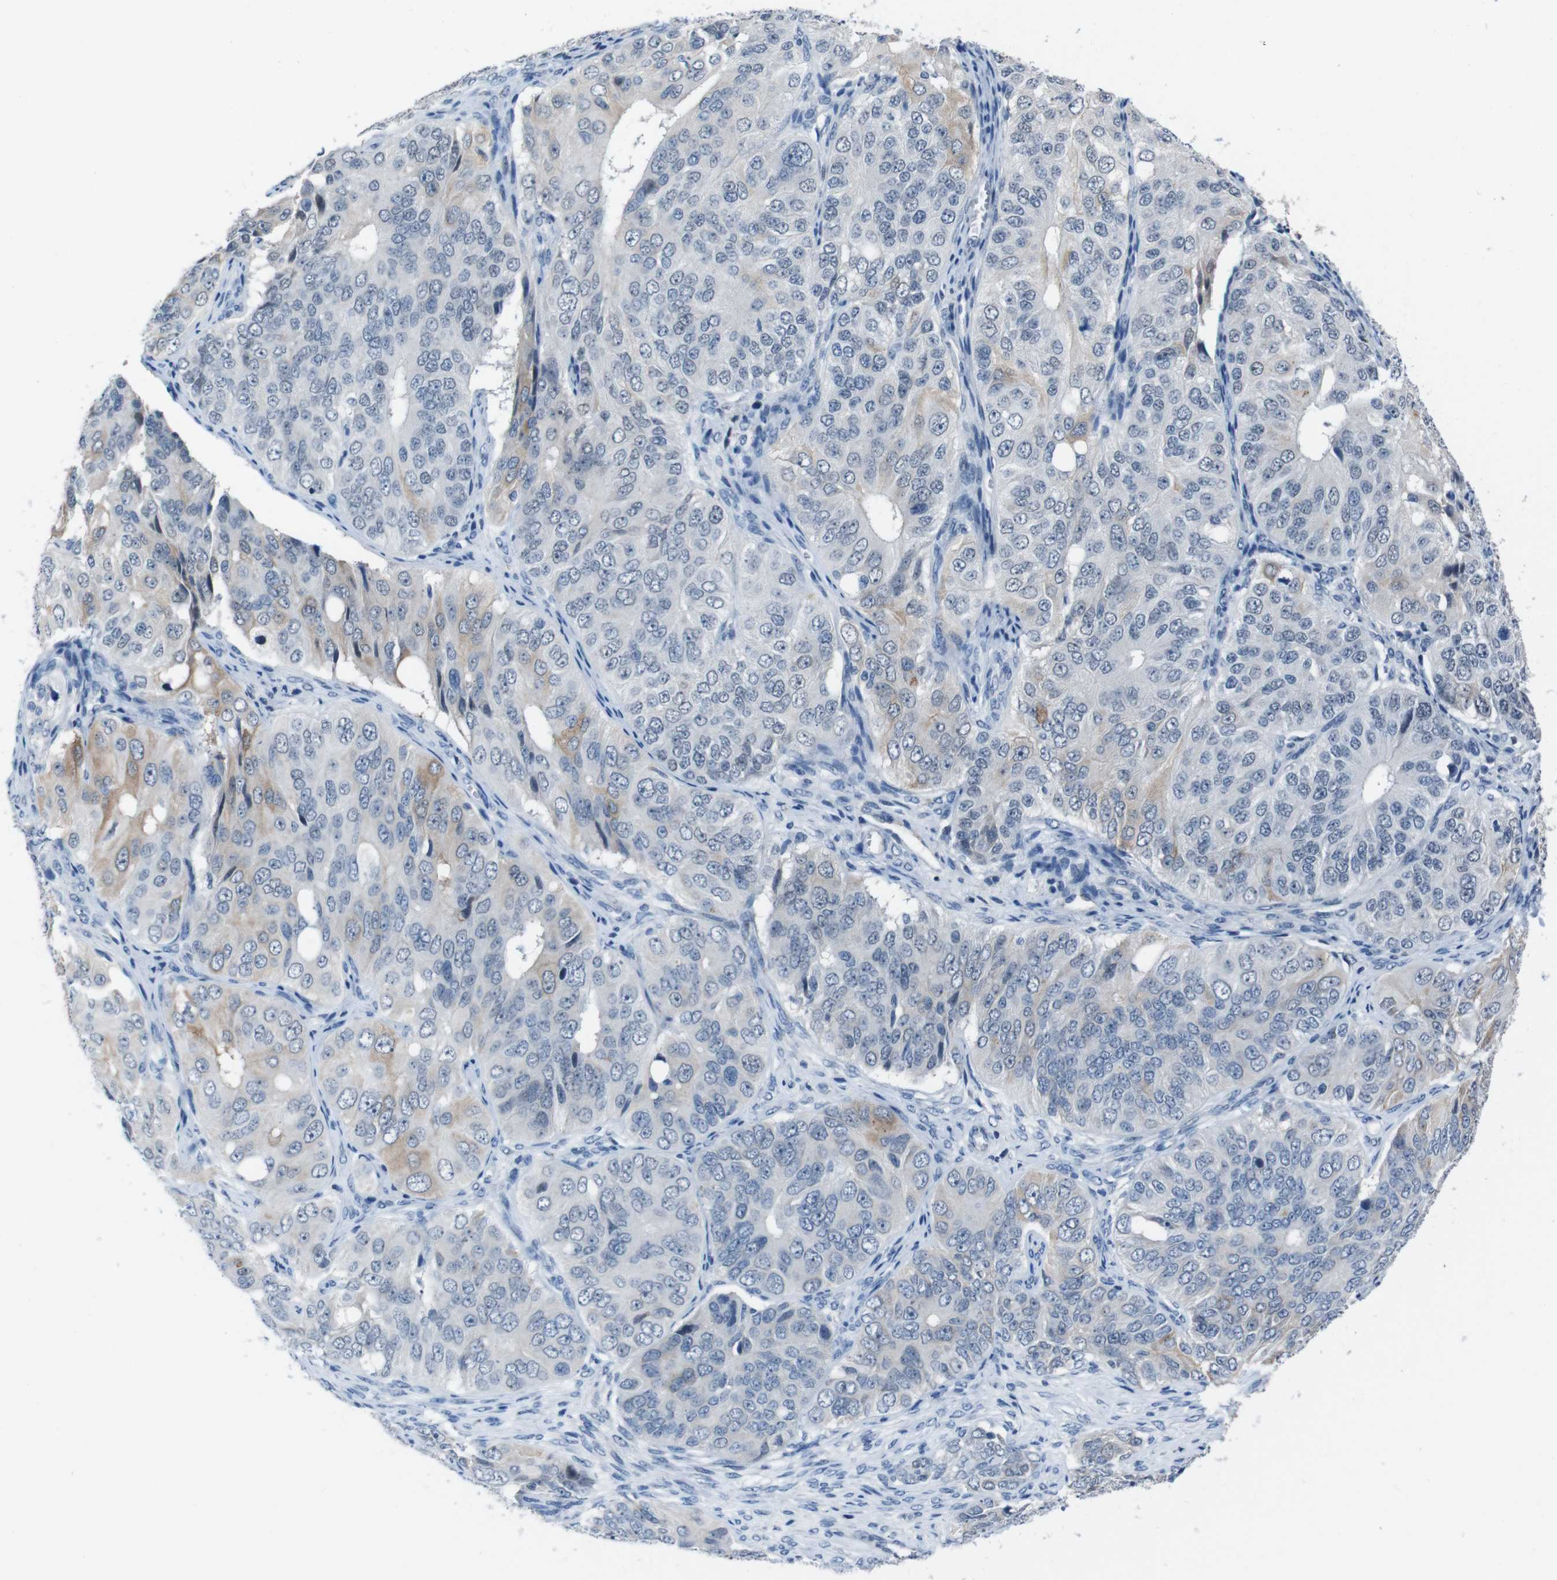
{"staining": {"intensity": "weak", "quantity": "<25%", "location": "cytoplasmic/membranous"}, "tissue": "ovarian cancer", "cell_type": "Tumor cells", "image_type": "cancer", "snomed": [{"axis": "morphology", "description": "Carcinoma, endometroid"}, {"axis": "topography", "description": "Ovary"}], "caption": "Immunohistochemical staining of human ovarian endometroid carcinoma shows no significant positivity in tumor cells. (Brightfield microscopy of DAB (3,3'-diaminobenzidine) immunohistochemistry at high magnification).", "gene": "CDHR2", "patient": {"sex": "female", "age": 51}}